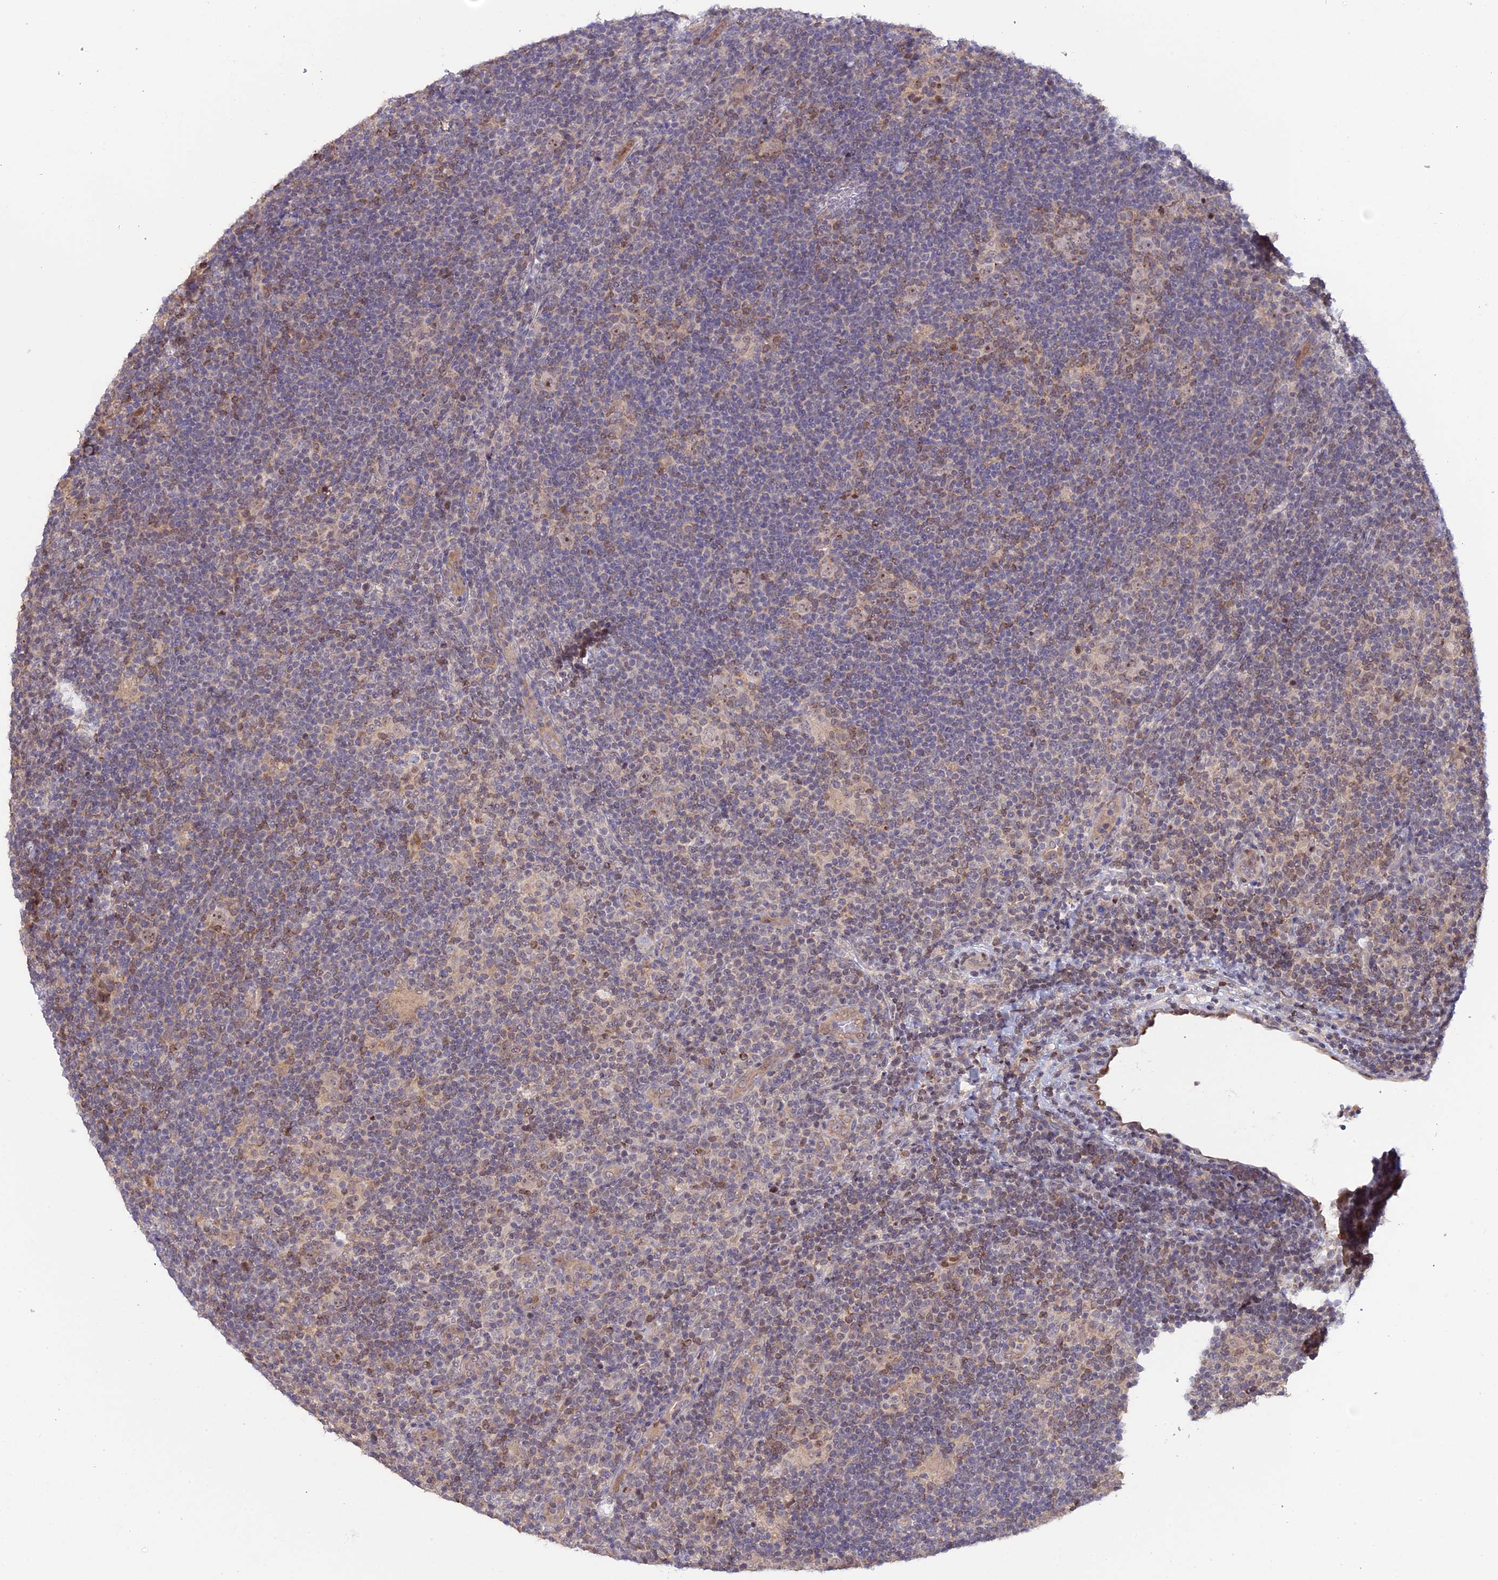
{"staining": {"intensity": "weak", "quantity": "25%-75%", "location": "nuclear"}, "tissue": "lymphoma", "cell_type": "Tumor cells", "image_type": "cancer", "snomed": [{"axis": "morphology", "description": "Hodgkin's disease, NOS"}, {"axis": "topography", "description": "Lymph node"}], "caption": "A high-resolution histopathology image shows IHC staining of Hodgkin's disease, which demonstrates weak nuclear positivity in approximately 25%-75% of tumor cells. The staining is performed using DAB (3,3'-diaminobenzidine) brown chromogen to label protein expression. The nuclei are counter-stained blue using hematoxylin.", "gene": "GSKIP", "patient": {"sex": "female", "age": 57}}